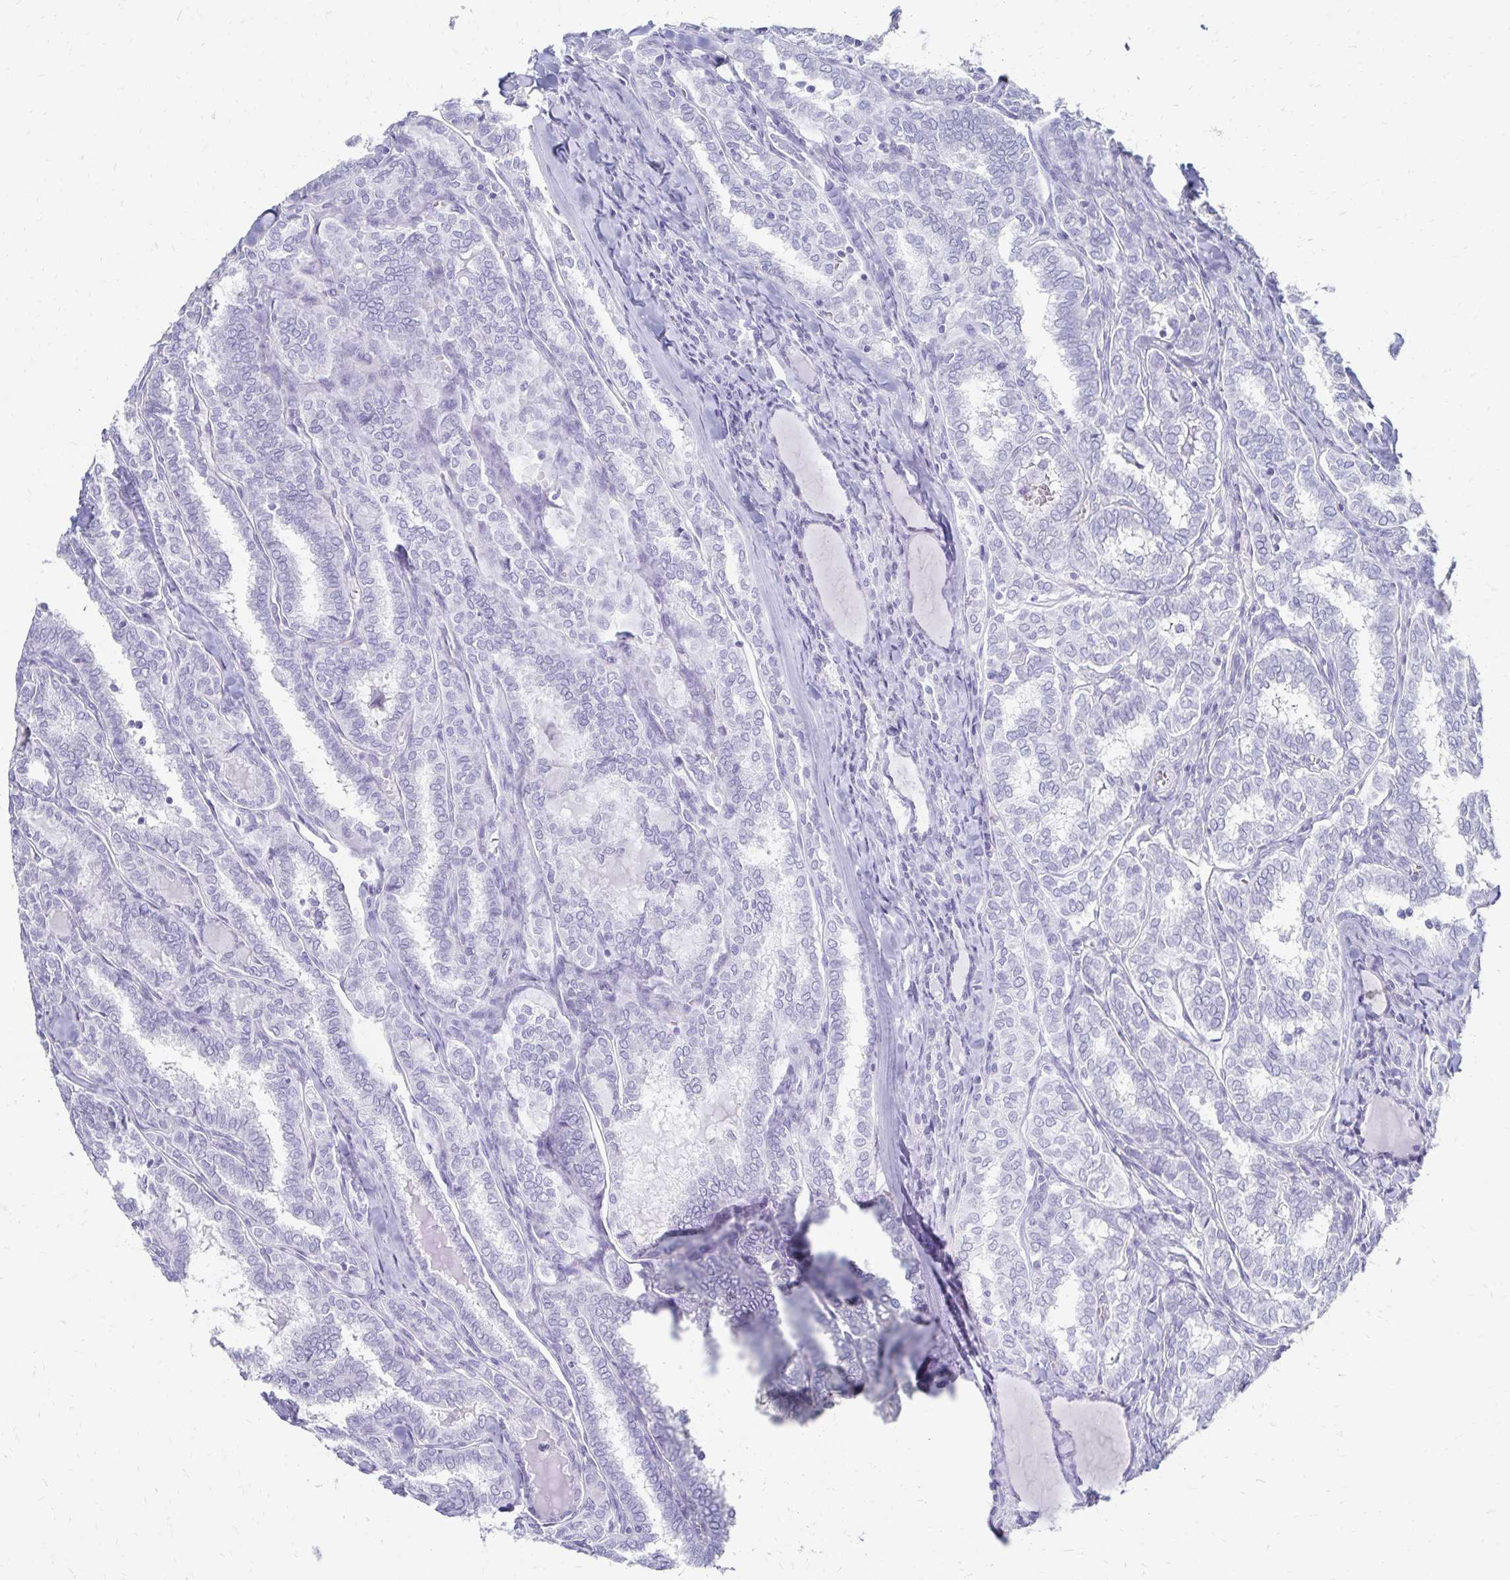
{"staining": {"intensity": "negative", "quantity": "none", "location": "none"}, "tissue": "thyroid cancer", "cell_type": "Tumor cells", "image_type": "cancer", "snomed": [{"axis": "morphology", "description": "Papillary adenocarcinoma, NOS"}, {"axis": "topography", "description": "Thyroid gland"}], "caption": "This histopathology image is of thyroid papillary adenocarcinoma stained with IHC to label a protein in brown with the nuclei are counter-stained blue. There is no staining in tumor cells.", "gene": "GIP", "patient": {"sex": "female", "age": 30}}